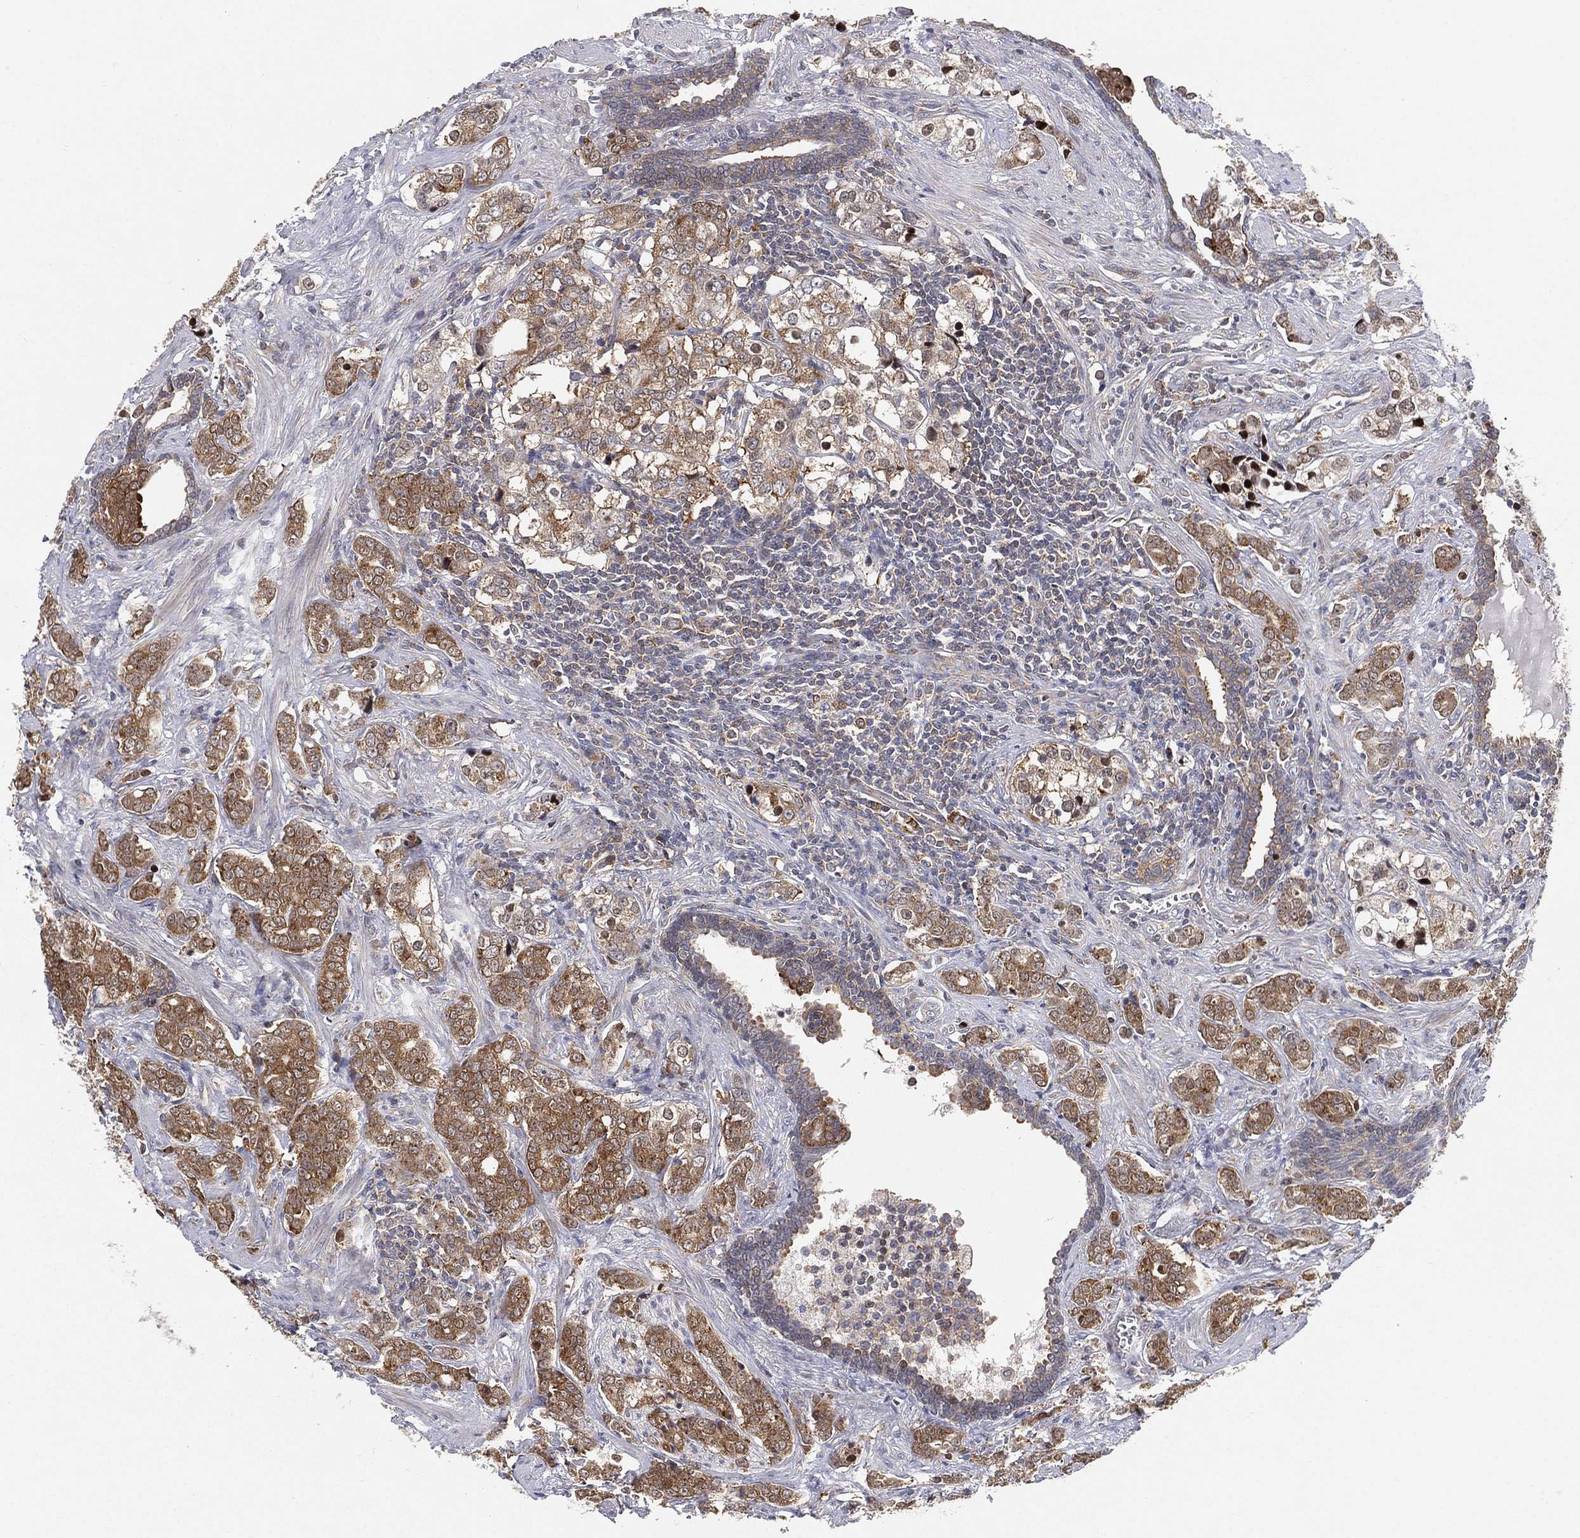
{"staining": {"intensity": "moderate", "quantity": ">75%", "location": "cytoplasmic/membranous"}, "tissue": "prostate cancer", "cell_type": "Tumor cells", "image_type": "cancer", "snomed": [{"axis": "morphology", "description": "Adenocarcinoma, NOS"}, {"axis": "topography", "description": "Prostate and seminal vesicle, NOS"}], "caption": "A micrograph showing moderate cytoplasmic/membranous staining in approximately >75% of tumor cells in prostate cancer, as visualized by brown immunohistochemical staining.", "gene": "TMTC4", "patient": {"sex": "male", "age": 63}}